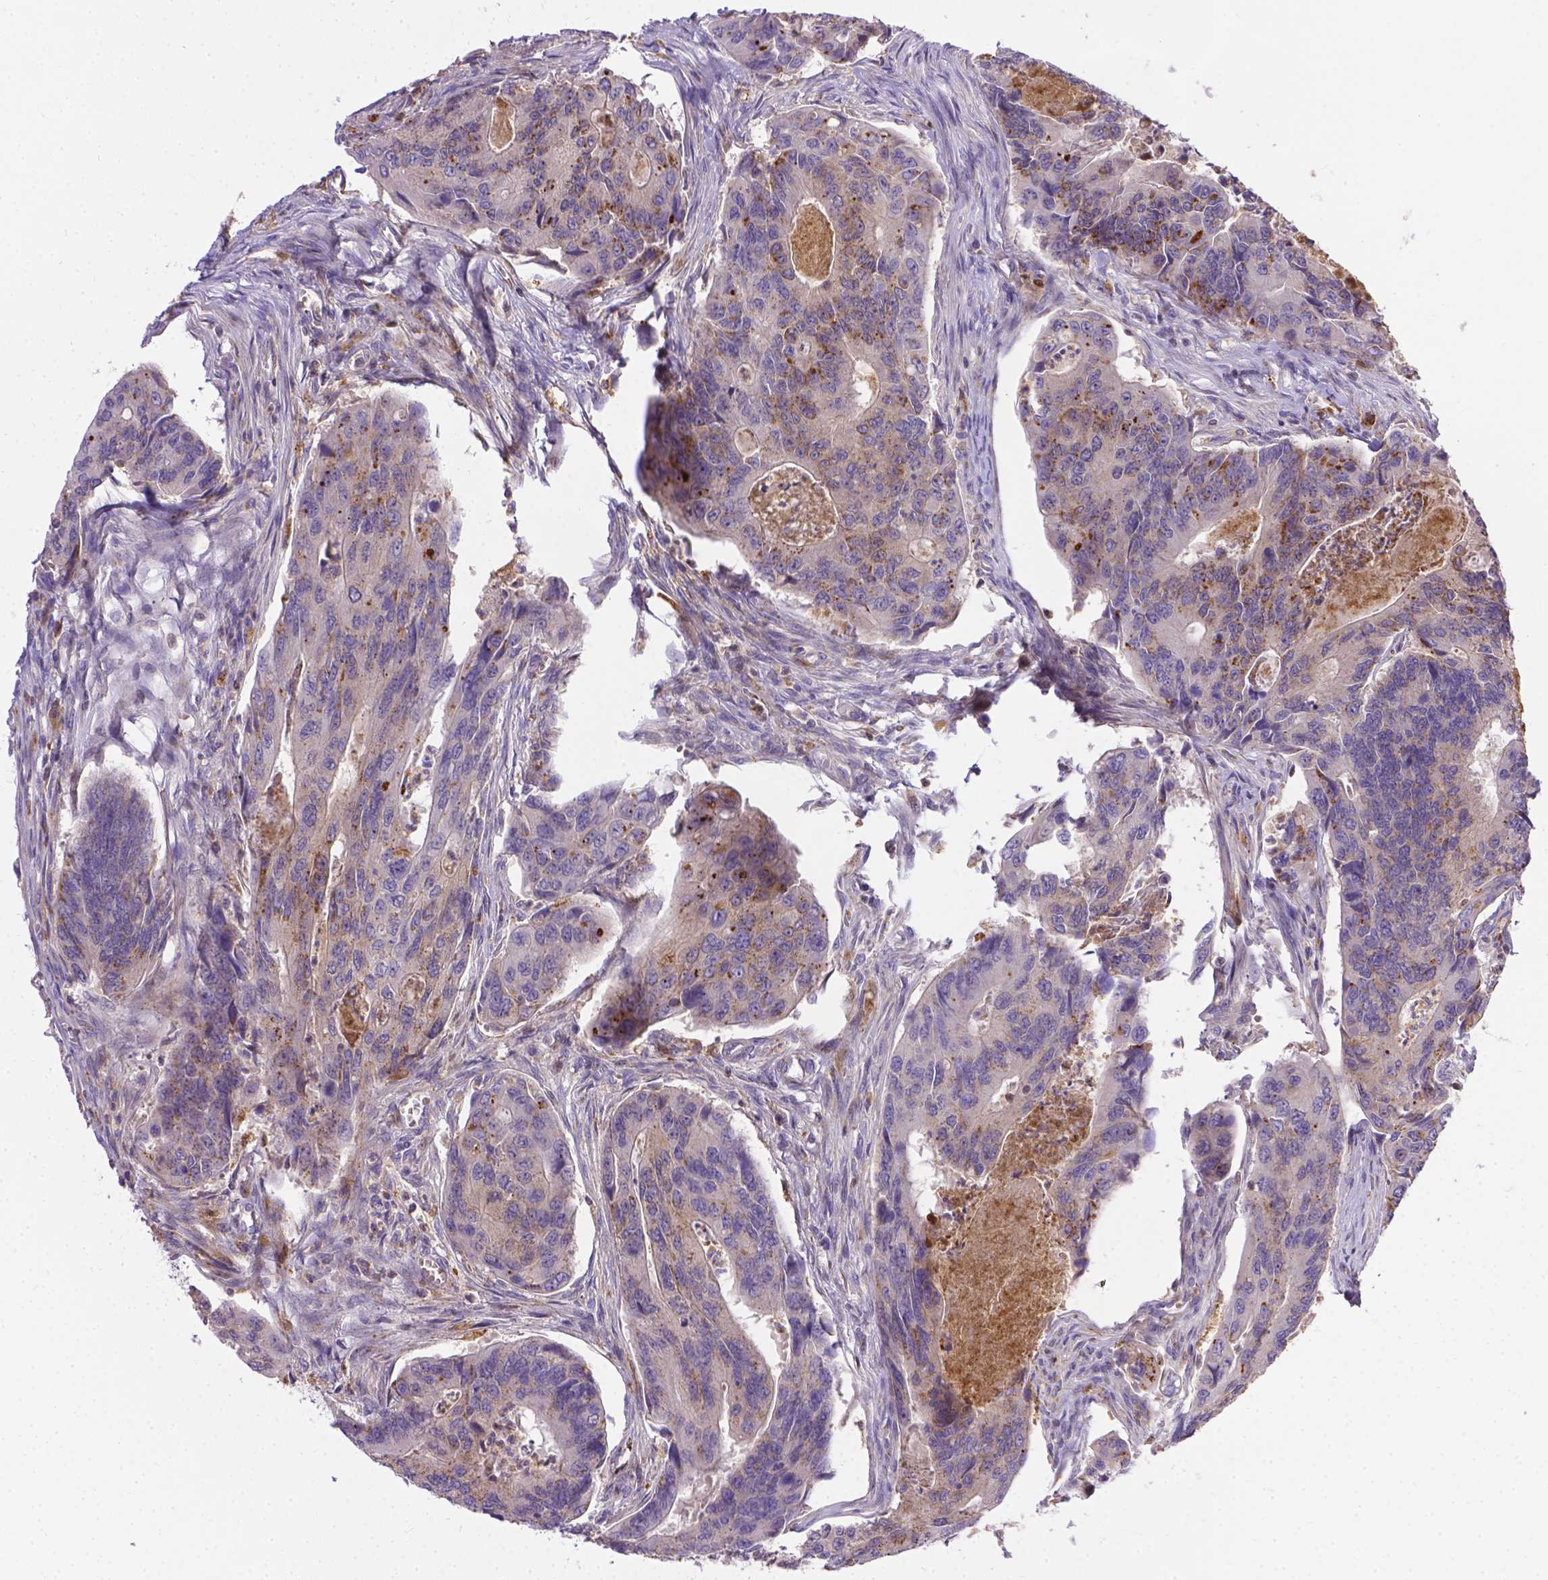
{"staining": {"intensity": "strong", "quantity": "<25%", "location": "nuclear"}, "tissue": "colorectal cancer", "cell_type": "Tumor cells", "image_type": "cancer", "snomed": [{"axis": "morphology", "description": "Adenocarcinoma, NOS"}, {"axis": "topography", "description": "Colon"}], "caption": "Approximately <25% of tumor cells in colorectal adenocarcinoma reveal strong nuclear protein staining as visualized by brown immunohistochemical staining.", "gene": "TM4SF18", "patient": {"sex": "female", "age": 67}}